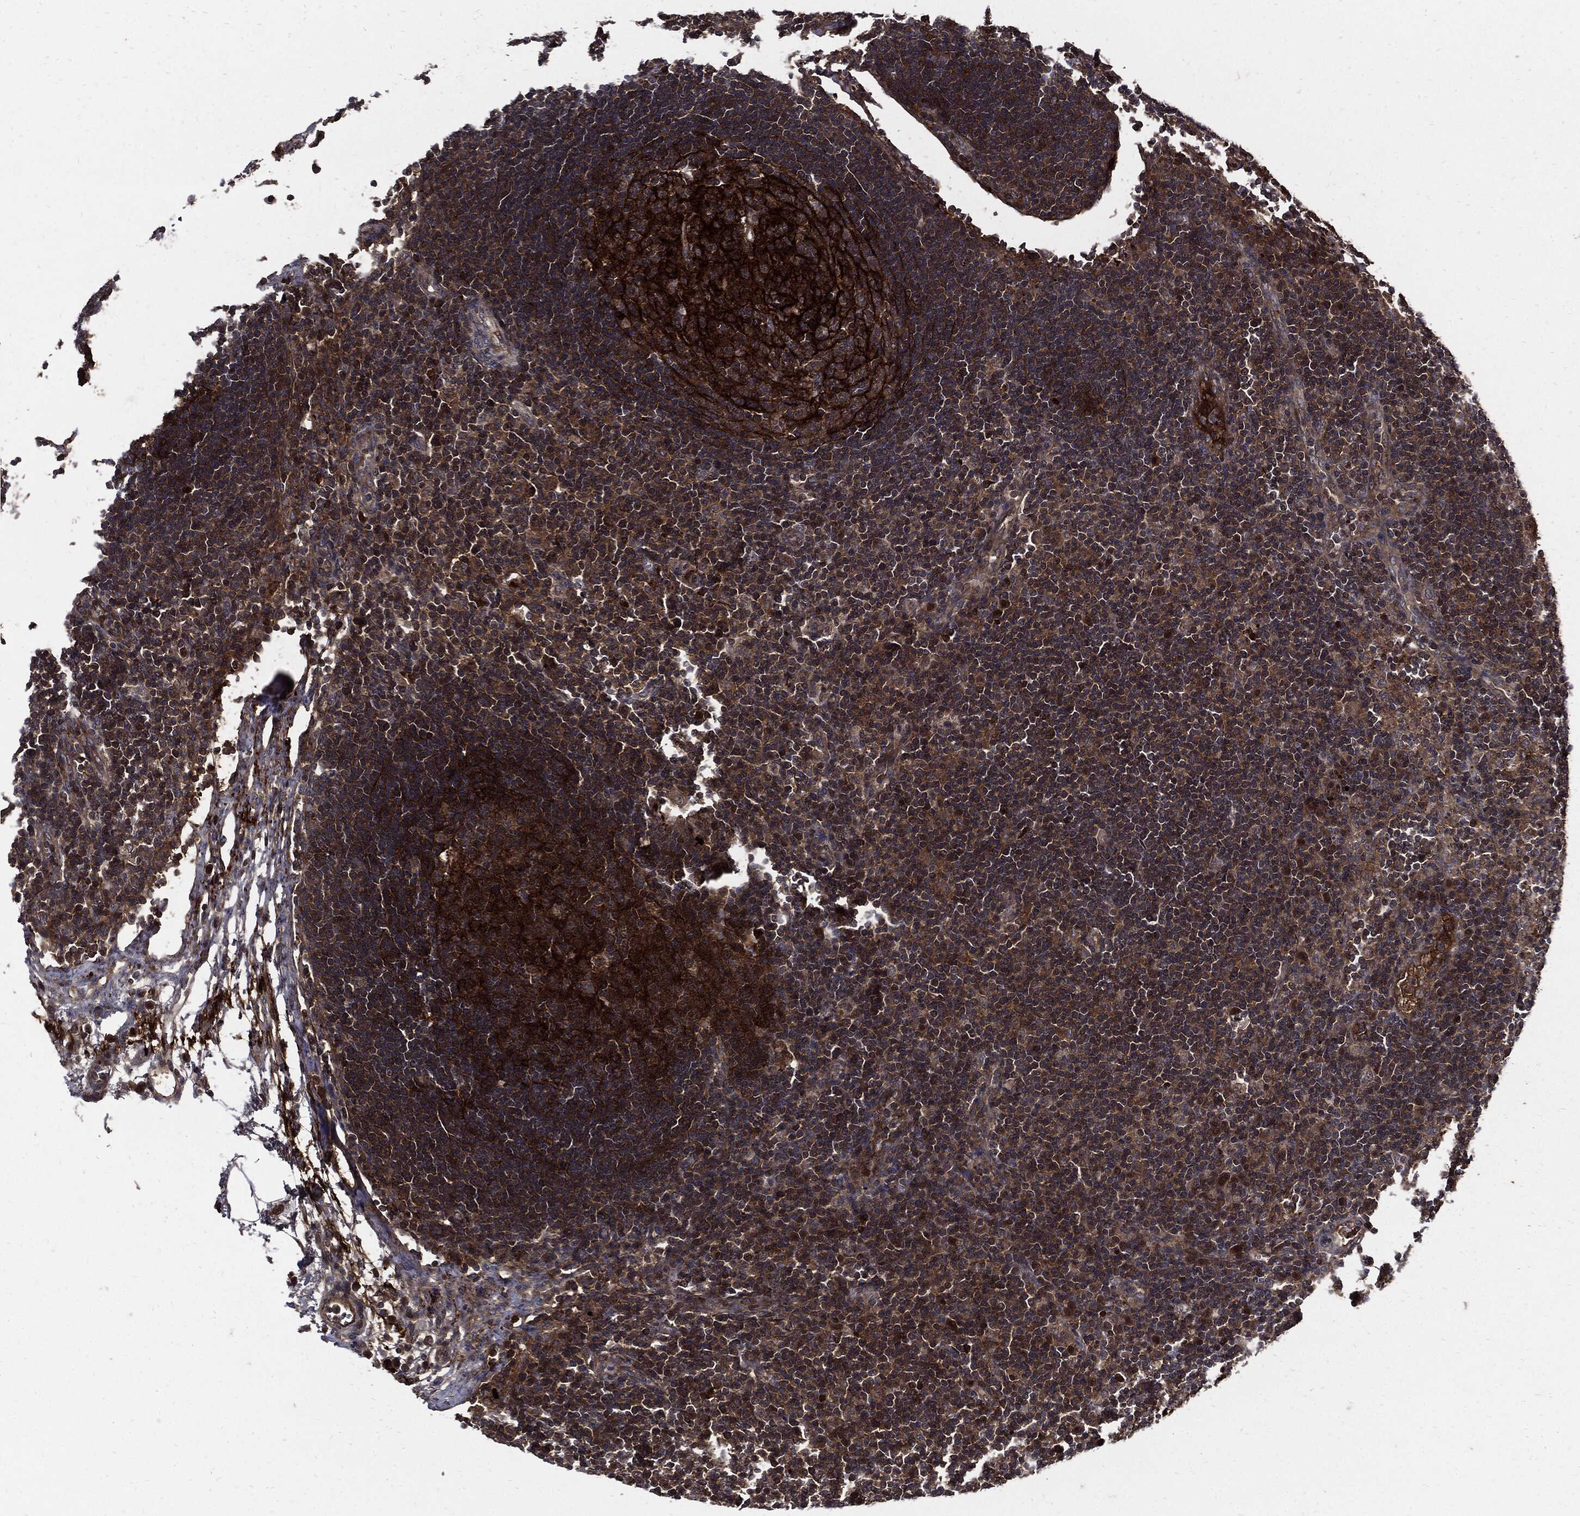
{"staining": {"intensity": "strong", "quantity": ">75%", "location": "cytoplasmic/membranous"}, "tissue": "lymph node", "cell_type": "Germinal center cells", "image_type": "normal", "snomed": [{"axis": "morphology", "description": "Normal tissue, NOS"}, {"axis": "topography", "description": "Lymph node"}], "caption": "The immunohistochemical stain highlights strong cytoplasmic/membranous positivity in germinal center cells of unremarkable lymph node.", "gene": "CLU", "patient": {"sex": "female", "age": 67}}